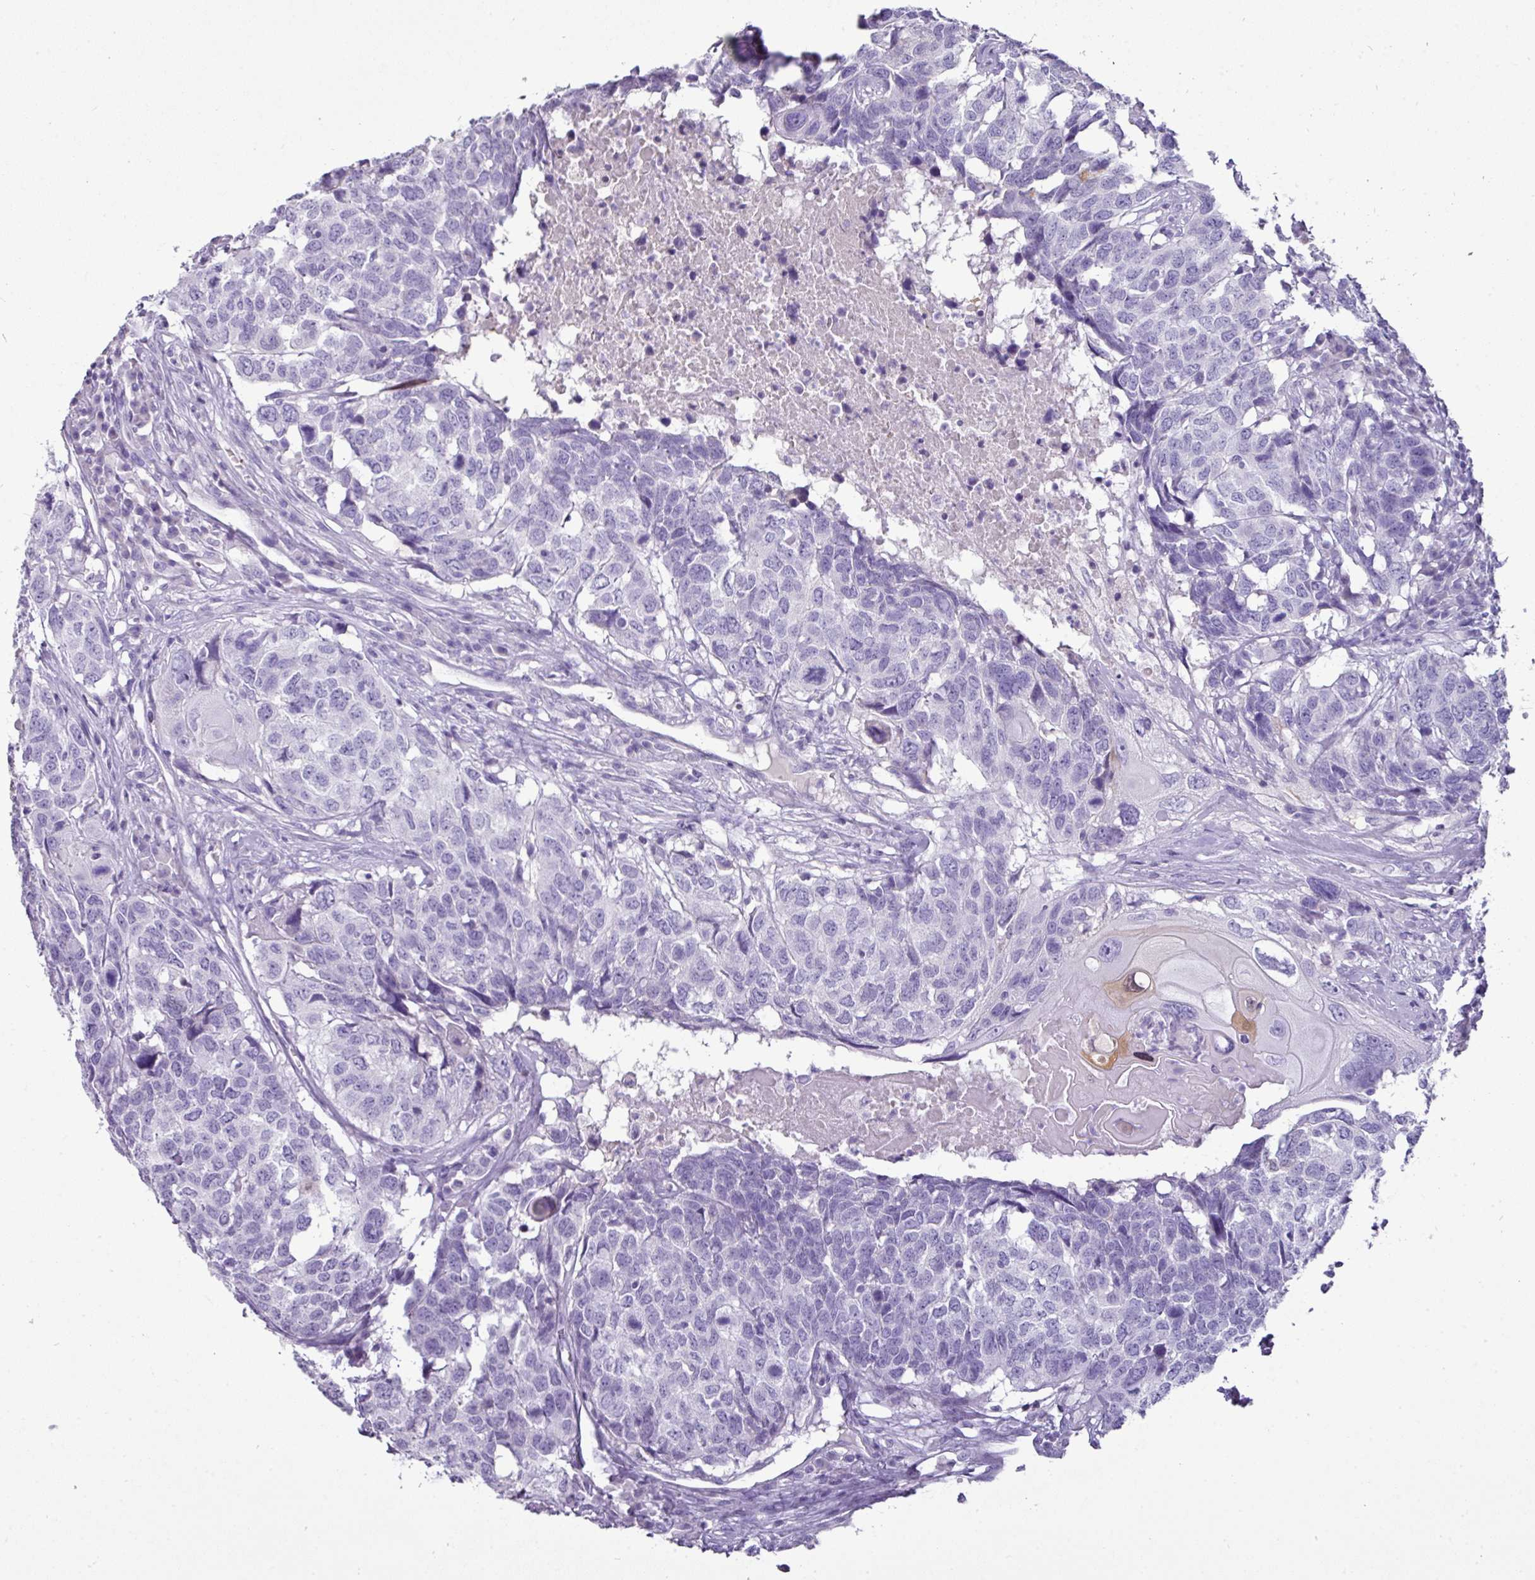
{"staining": {"intensity": "negative", "quantity": "none", "location": "none"}, "tissue": "head and neck cancer", "cell_type": "Tumor cells", "image_type": "cancer", "snomed": [{"axis": "morphology", "description": "Squamous cell carcinoma, NOS"}, {"axis": "topography", "description": "Head-Neck"}], "caption": "High magnification brightfield microscopy of squamous cell carcinoma (head and neck) stained with DAB (3,3'-diaminobenzidine) (brown) and counterstained with hematoxylin (blue): tumor cells show no significant staining.", "gene": "GSTA3", "patient": {"sex": "male", "age": 66}}